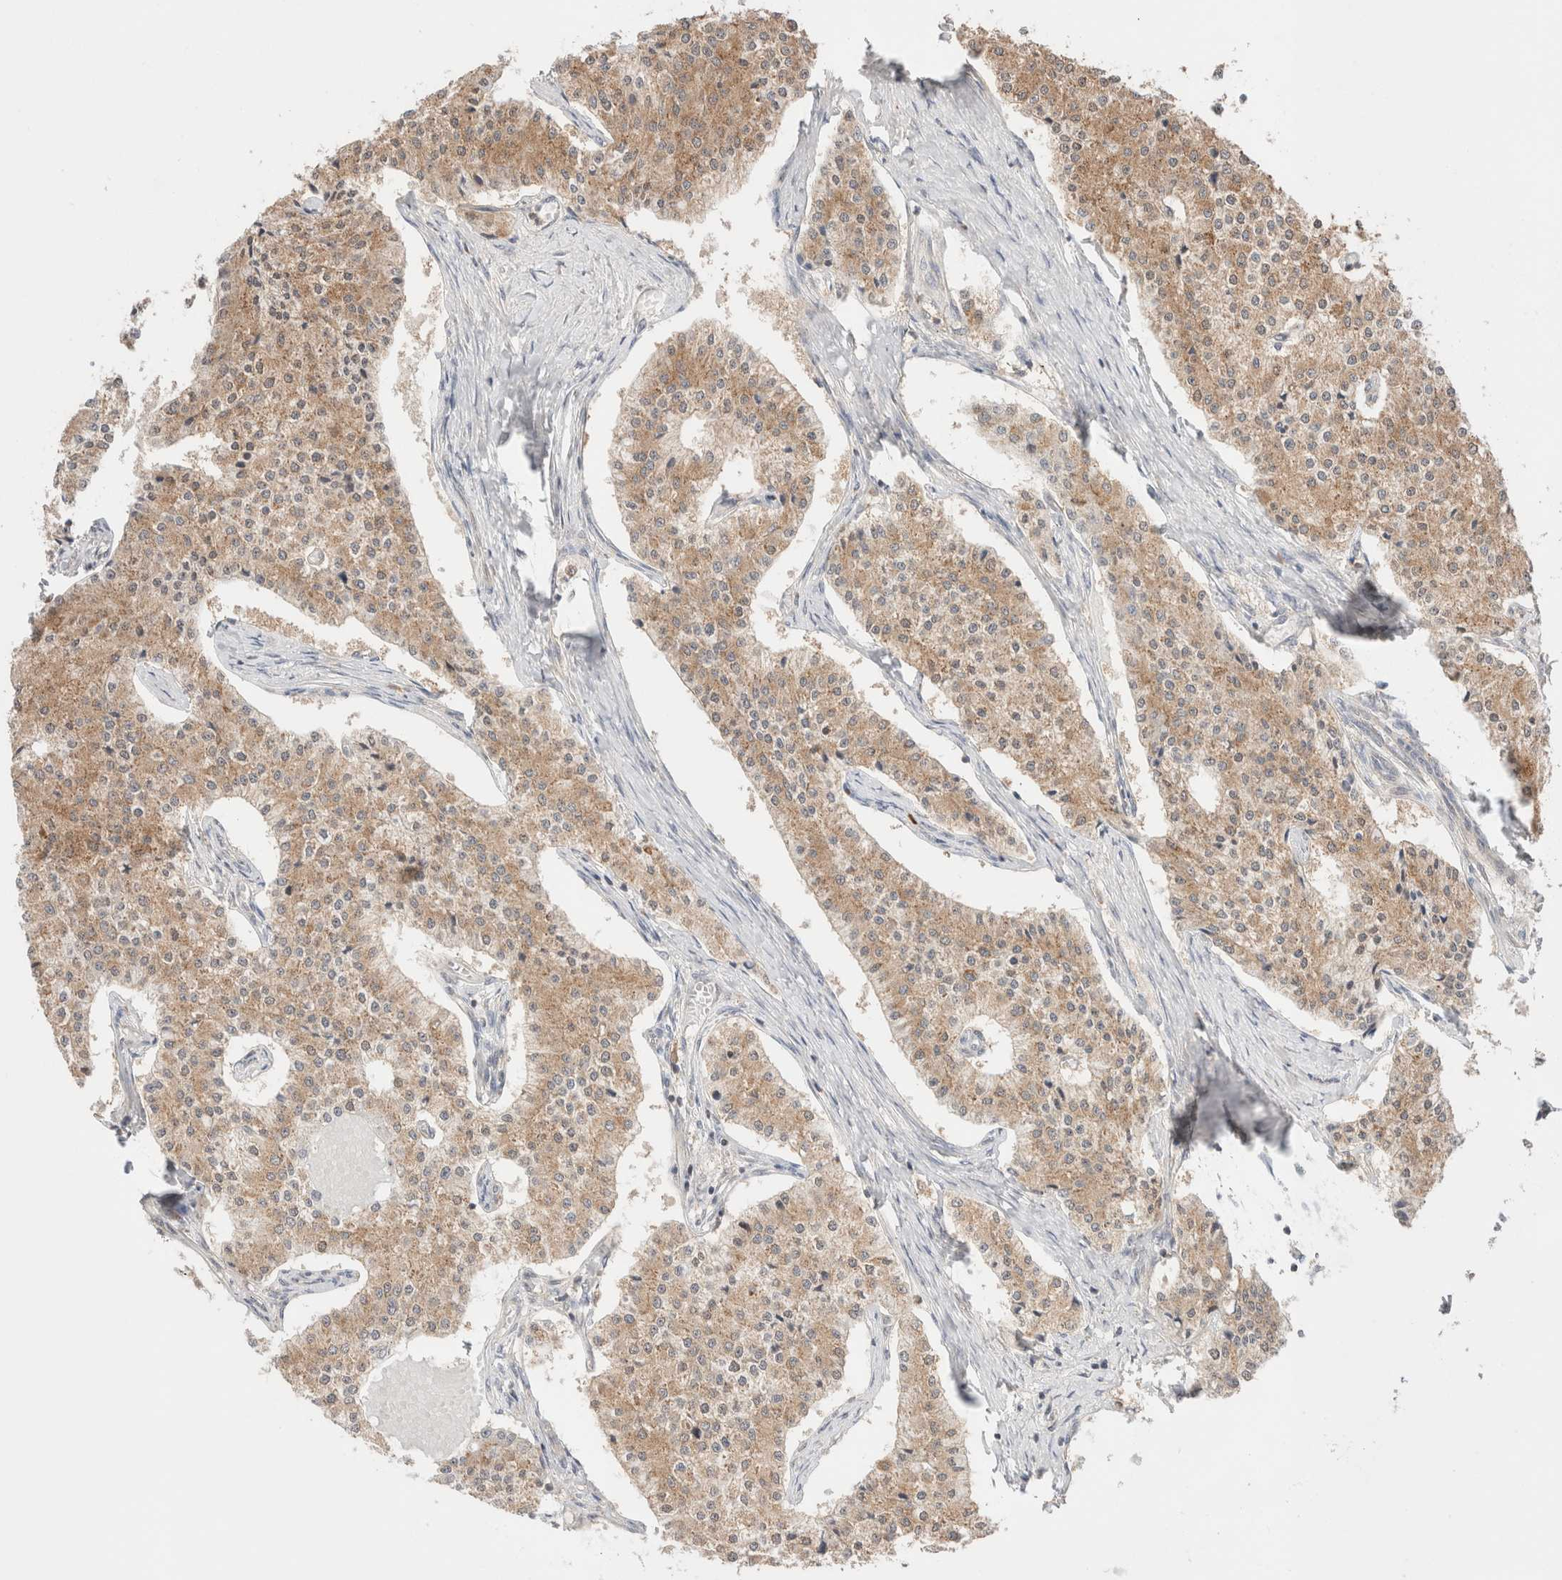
{"staining": {"intensity": "weak", "quantity": ">75%", "location": "cytoplasmic/membranous"}, "tissue": "carcinoid", "cell_type": "Tumor cells", "image_type": "cancer", "snomed": [{"axis": "morphology", "description": "Carcinoid, malignant, NOS"}, {"axis": "topography", "description": "Colon"}], "caption": "Immunohistochemistry micrograph of carcinoid stained for a protein (brown), which displays low levels of weak cytoplasmic/membranous expression in approximately >75% of tumor cells.", "gene": "XKR4", "patient": {"sex": "female", "age": 52}}